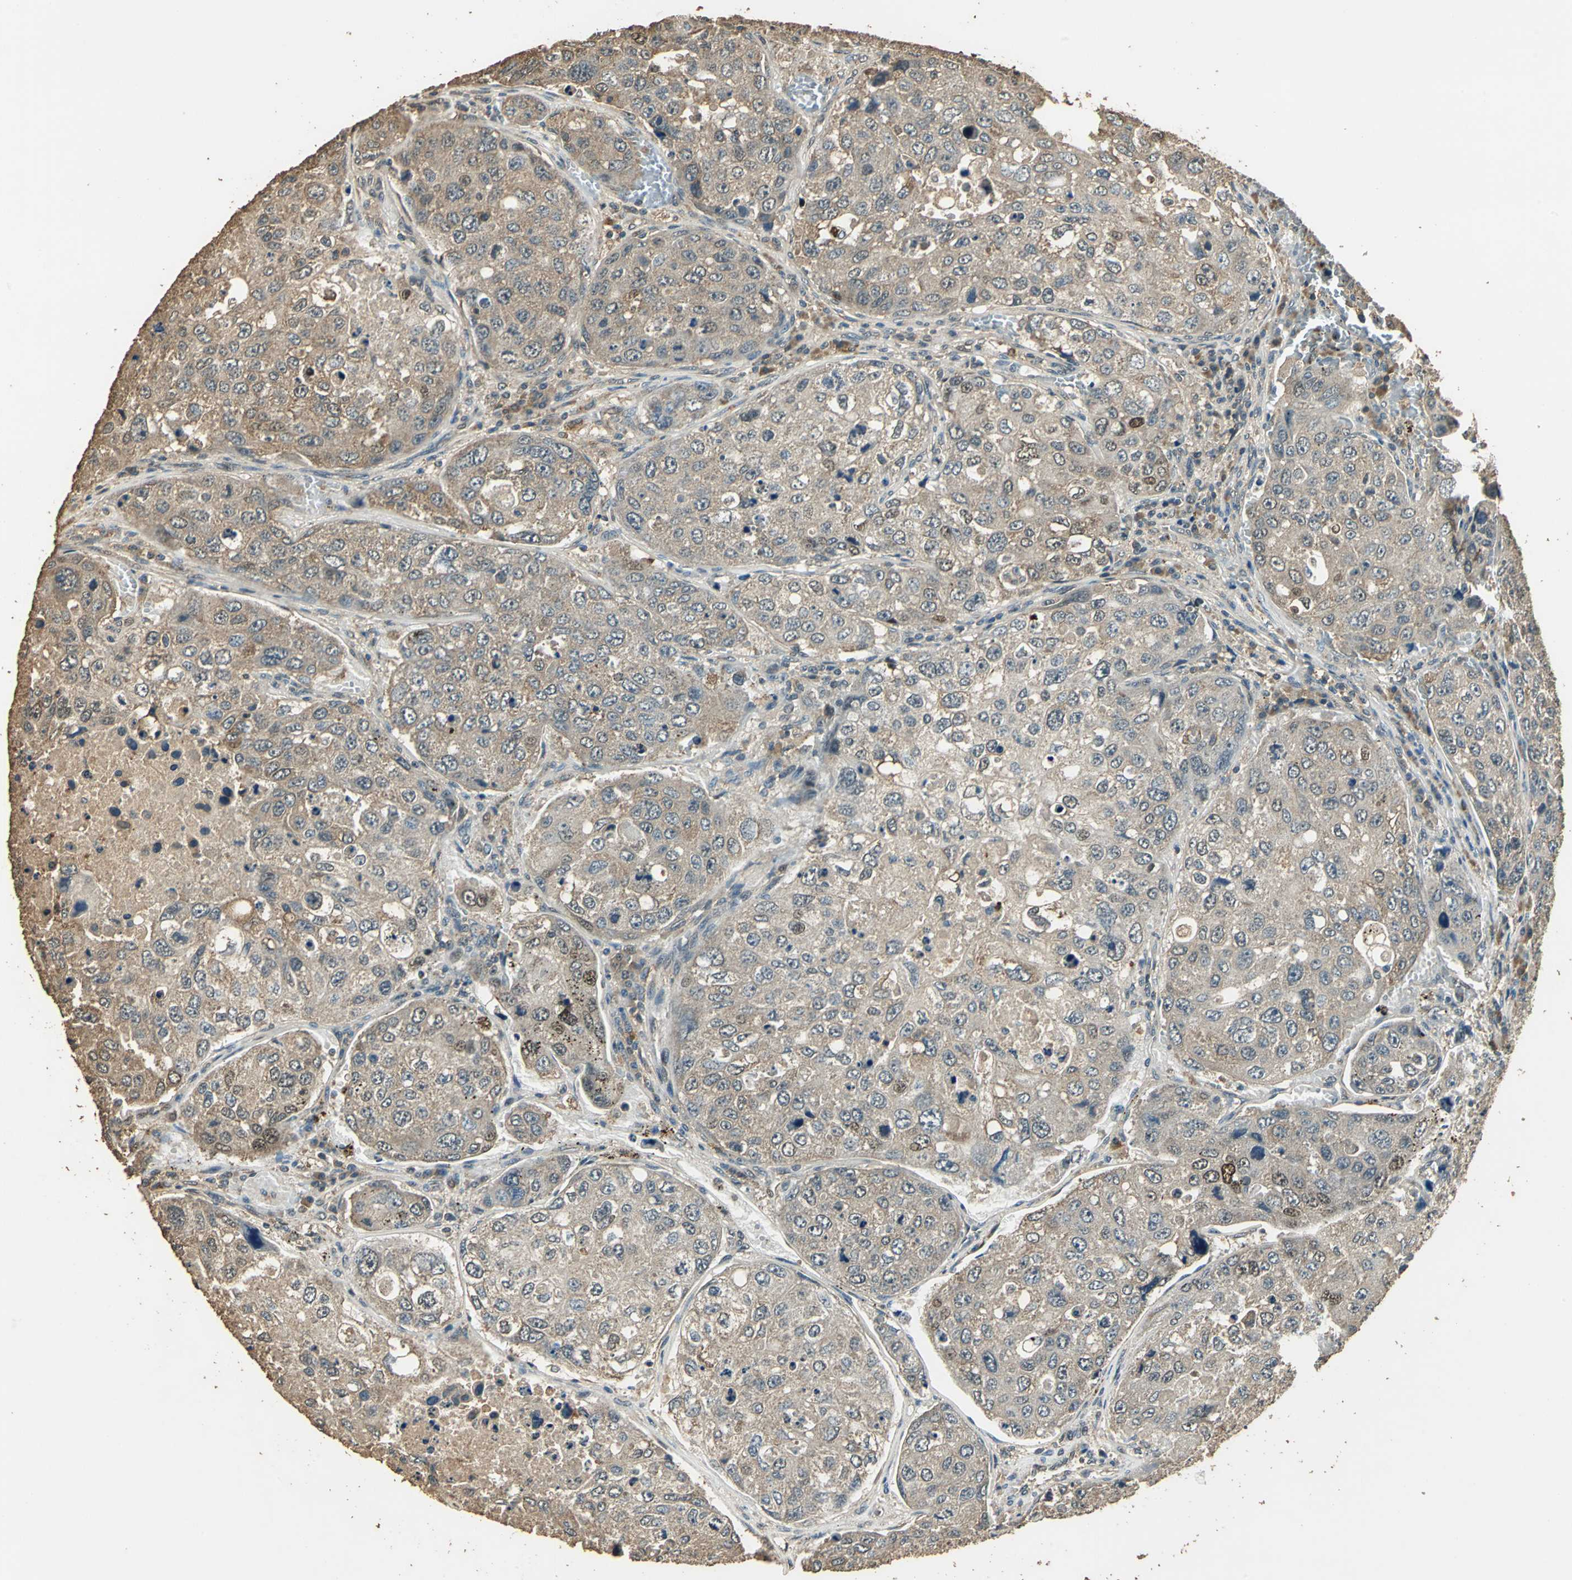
{"staining": {"intensity": "weak", "quantity": ">75%", "location": "cytoplasmic/membranous"}, "tissue": "urothelial cancer", "cell_type": "Tumor cells", "image_type": "cancer", "snomed": [{"axis": "morphology", "description": "Urothelial carcinoma, High grade"}, {"axis": "topography", "description": "Lymph node"}, {"axis": "topography", "description": "Urinary bladder"}], "caption": "Urothelial cancer tissue displays weak cytoplasmic/membranous positivity in approximately >75% of tumor cells", "gene": "TMPRSS4", "patient": {"sex": "male", "age": 51}}